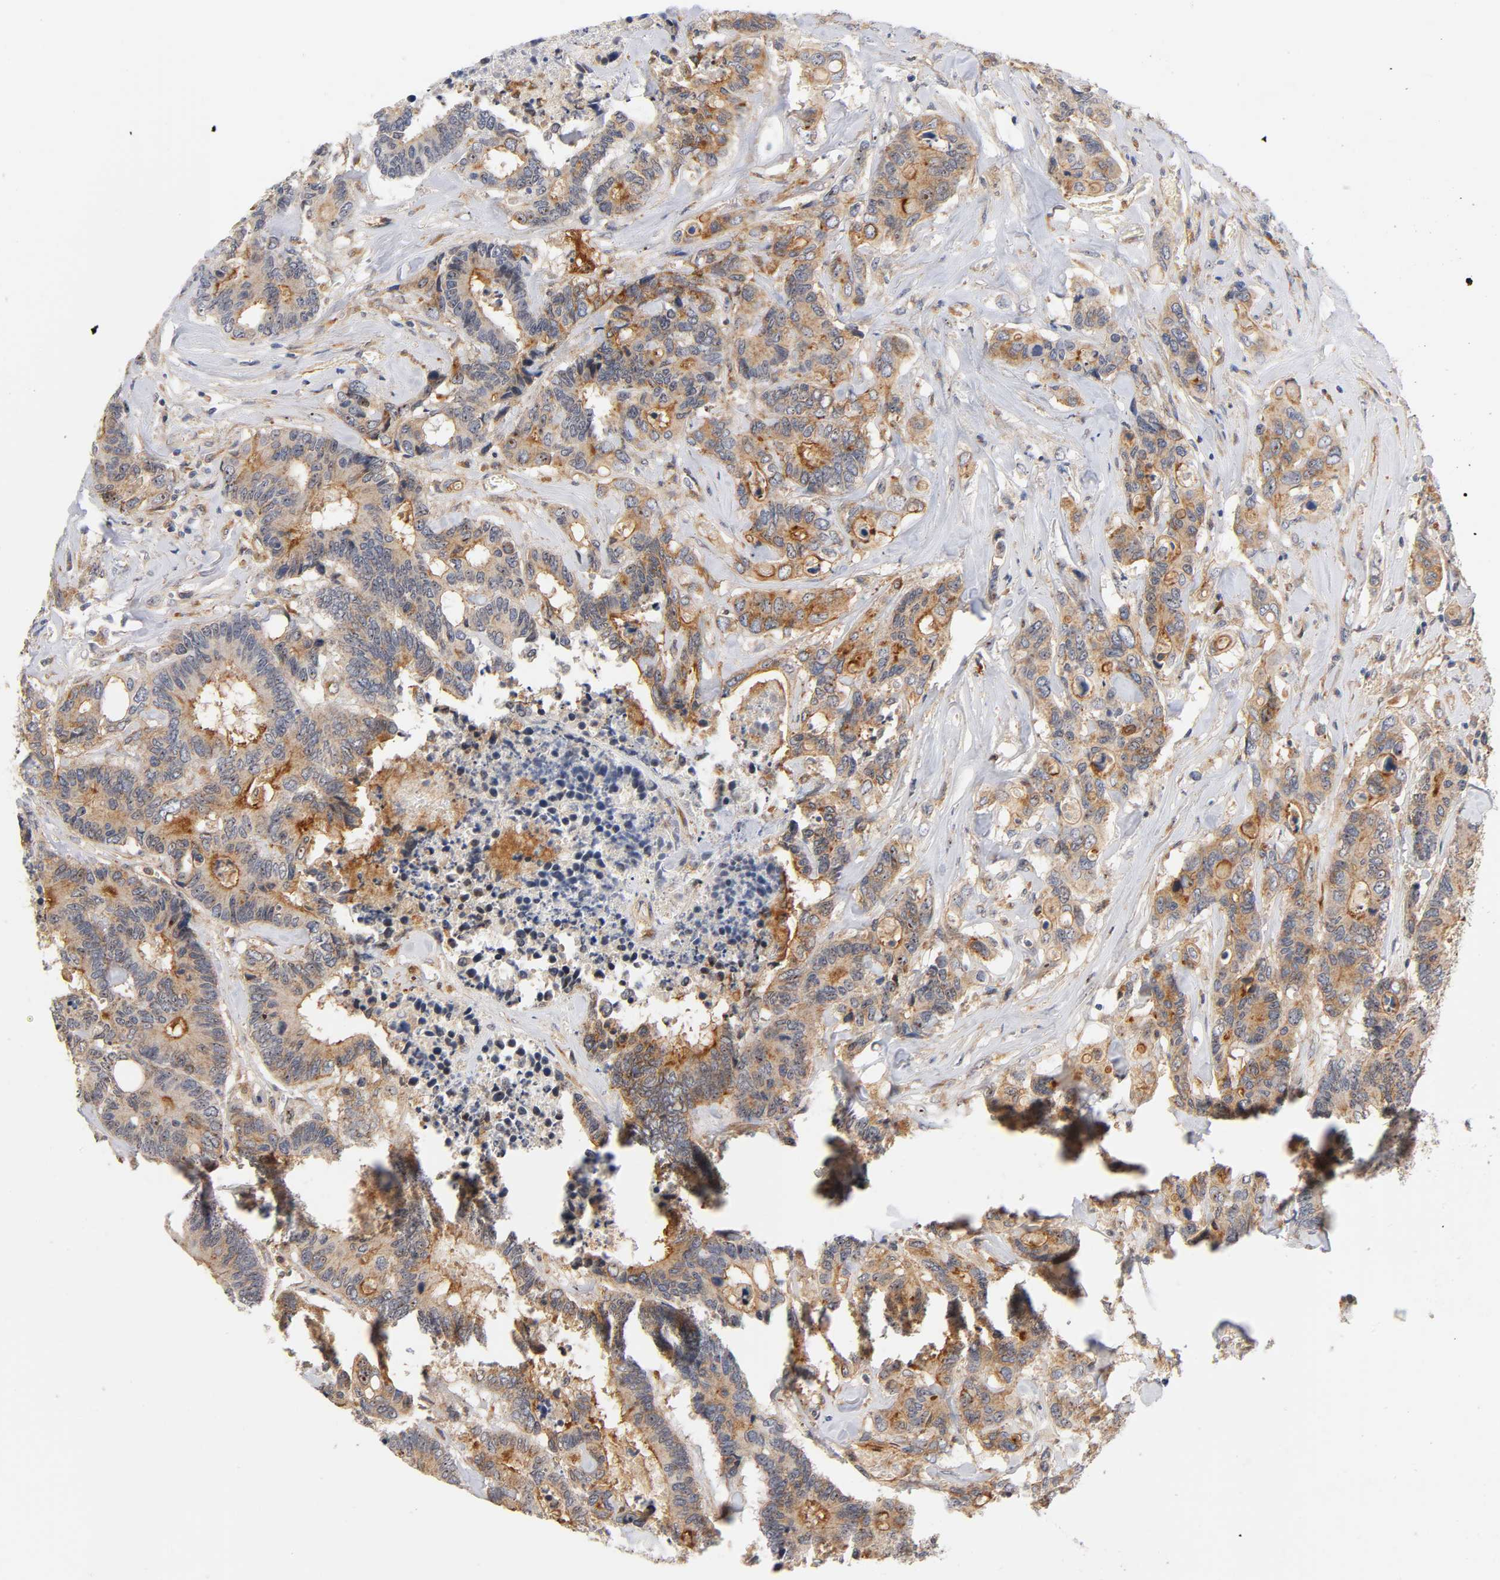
{"staining": {"intensity": "moderate", "quantity": ">75%", "location": "cytoplasmic/membranous"}, "tissue": "colorectal cancer", "cell_type": "Tumor cells", "image_type": "cancer", "snomed": [{"axis": "morphology", "description": "Adenocarcinoma, NOS"}, {"axis": "topography", "description": "Rectum"}], "caption": "Adenocarcinoma (colorectal) stained for a protein demonstrates moderate cytoplasmic/membranous positivity in tumor cells.", "gene": "PLD1", "patient": {"sex": "male", "age": 55}}